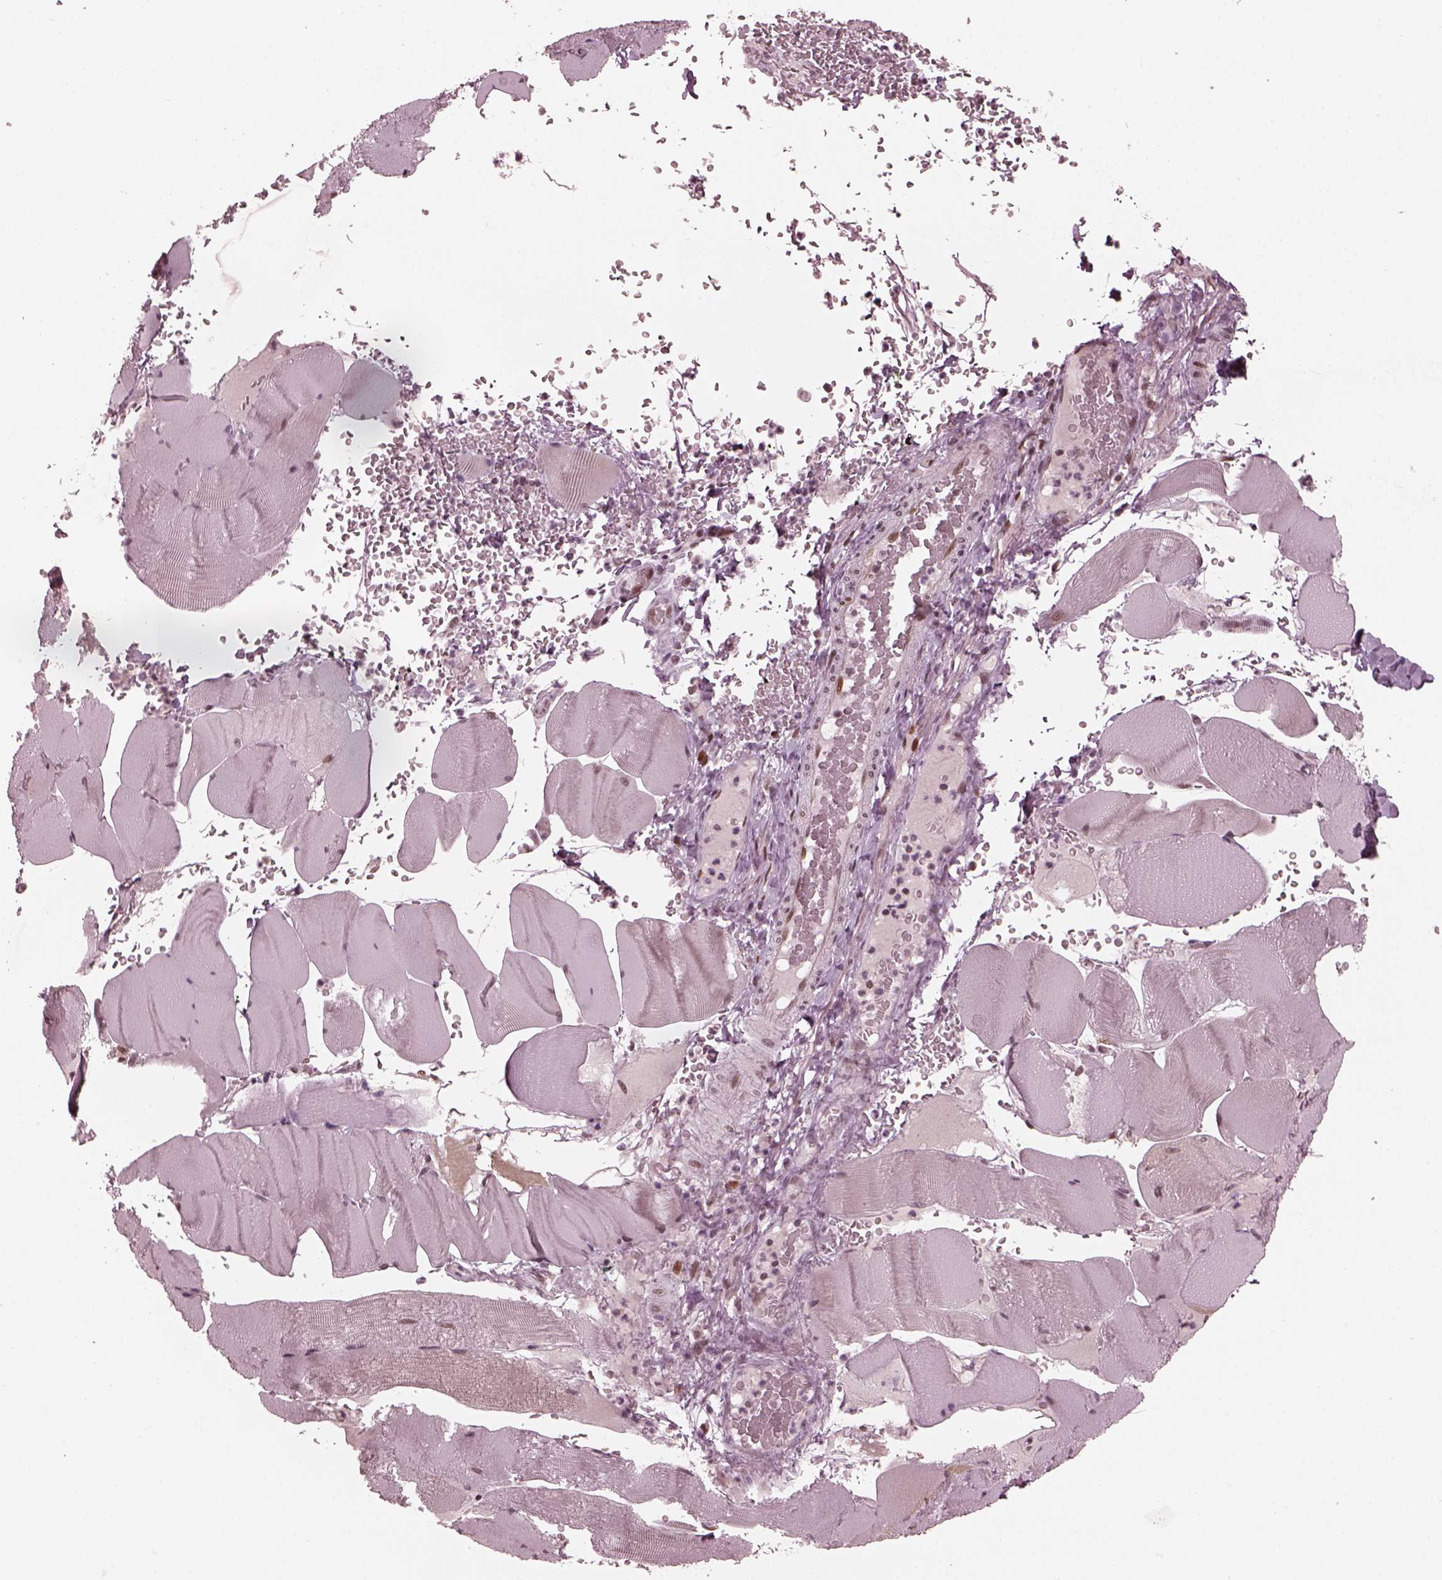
{"staining": {"intensity": "negative", "quantity": "none", "location": "none"}, "tissue": "skeletal muscle", "cell_type": "Myocytes", "image_type": "normal", "snomed": [{"axis": "morphology", "description": "Normal tissue, NOS"}, {"axis": "topography", "description": "Skeletal muscle"}], "caption": "A micrograph of human skeletal muscle is negative for staining in myocytes. Brightfield microscopy of immunohistochemistry (IHC) stained with DAB (3,3'-diaminobenzidine) (brown) and hematoxylin (blue), captured at high magnification.", "gene": "TRIB3", "patient": {"sex": "male", "age": 56}}